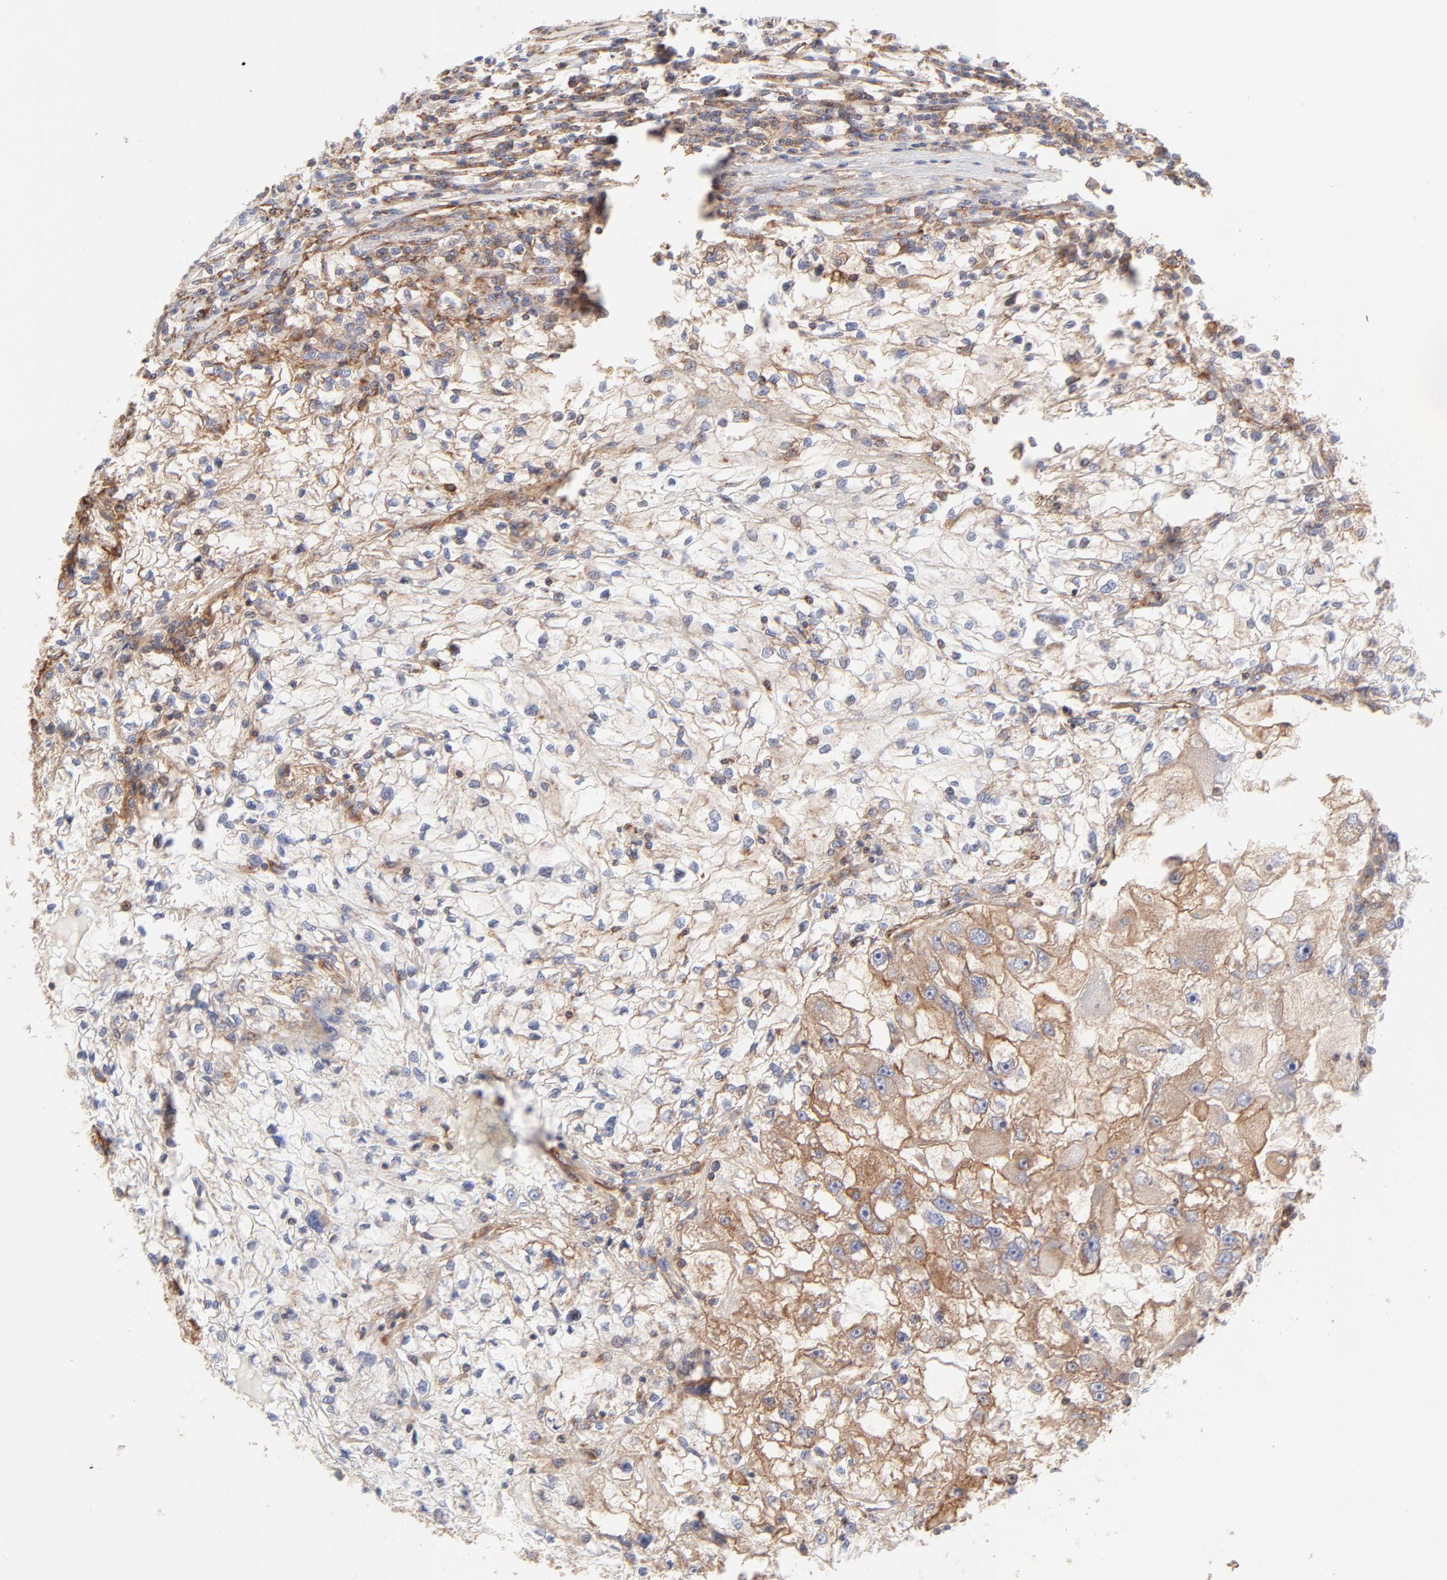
{"staining": {"intensity": "moderate", "quantity": "25%-75%", "location": "cytoplasmic/membranous"}, "tissue": "renal cancer", "cell_type": "Tumor cells", "image_type": "cancer", "snomed": [{"axis": "morphology", "description": "Adenocarcinoma, NOS"}, {"axis": "topography", "description": "Kidney"}], "caption": "The micrograph exhibits staining of adenocarcinoma (renal), revealing moderate cytoplasmic/membranous protein staining (brown color) within tumor cells.", "gene": "CLTB", "patient": {"sex": "female", "age": 83}}